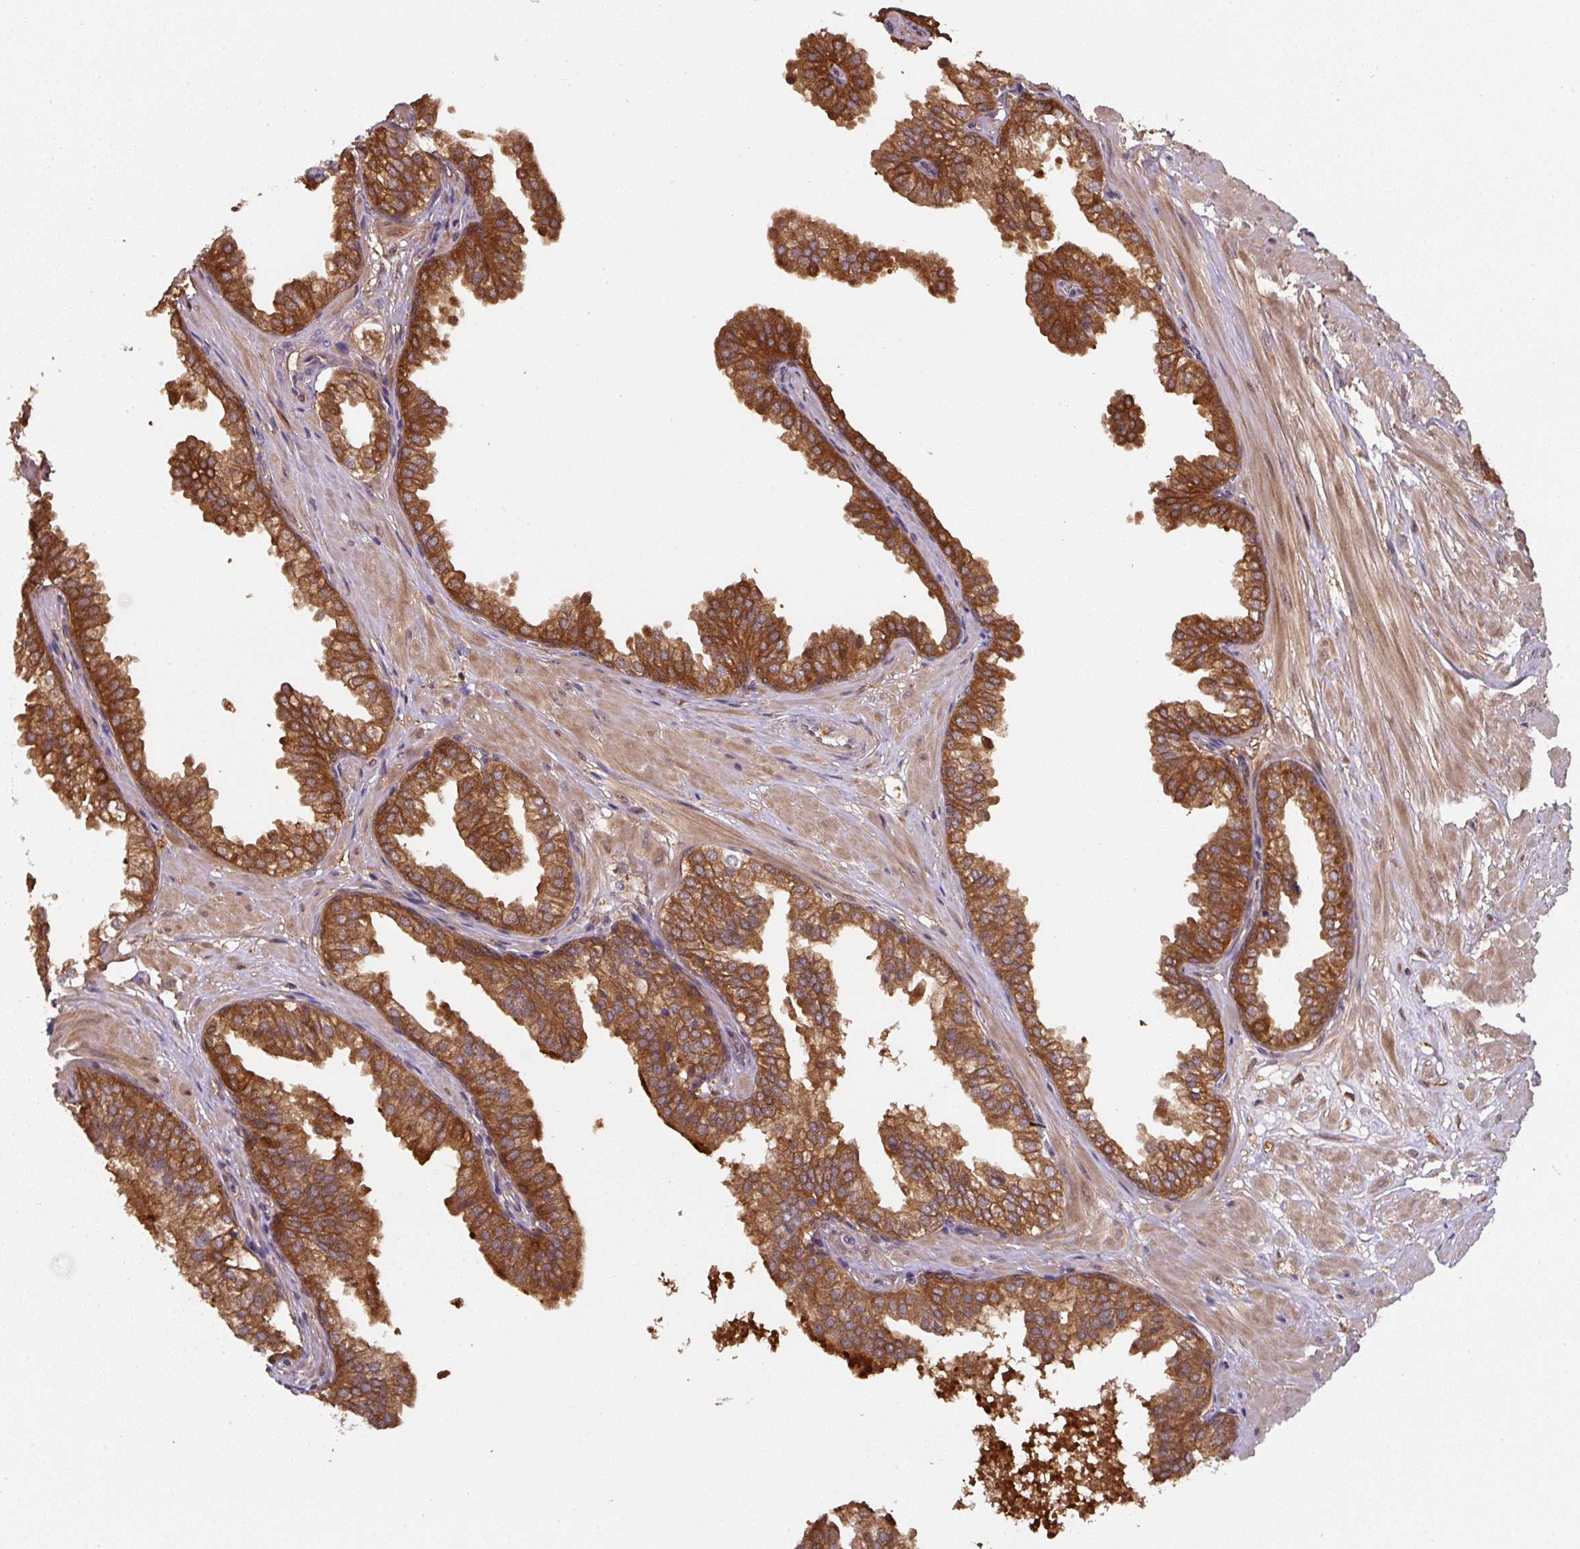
{"staining": {"intensity": "moderate", "quantity": ">75%", "location": "cytoplasmic/membranous"}, "tissue": "prostate", "cell_type": "Glandular cells", "image_type": "normal", "snomed": [{"axis": "morphology", "description": "Normal tissue, NOS"}, {"axis": "topography", "description": "Prostate"}, {"axis": "topography", "description": "Peripheral nerve tissue"}], "caption": "DAB immunohistochemical staining of unremarkable prostate displays moderate cytoplasmic/membranous protein staining in about >75% of glandular cells.", "gene": "ST13", "patient": {"sex": "male", "age": 55}}